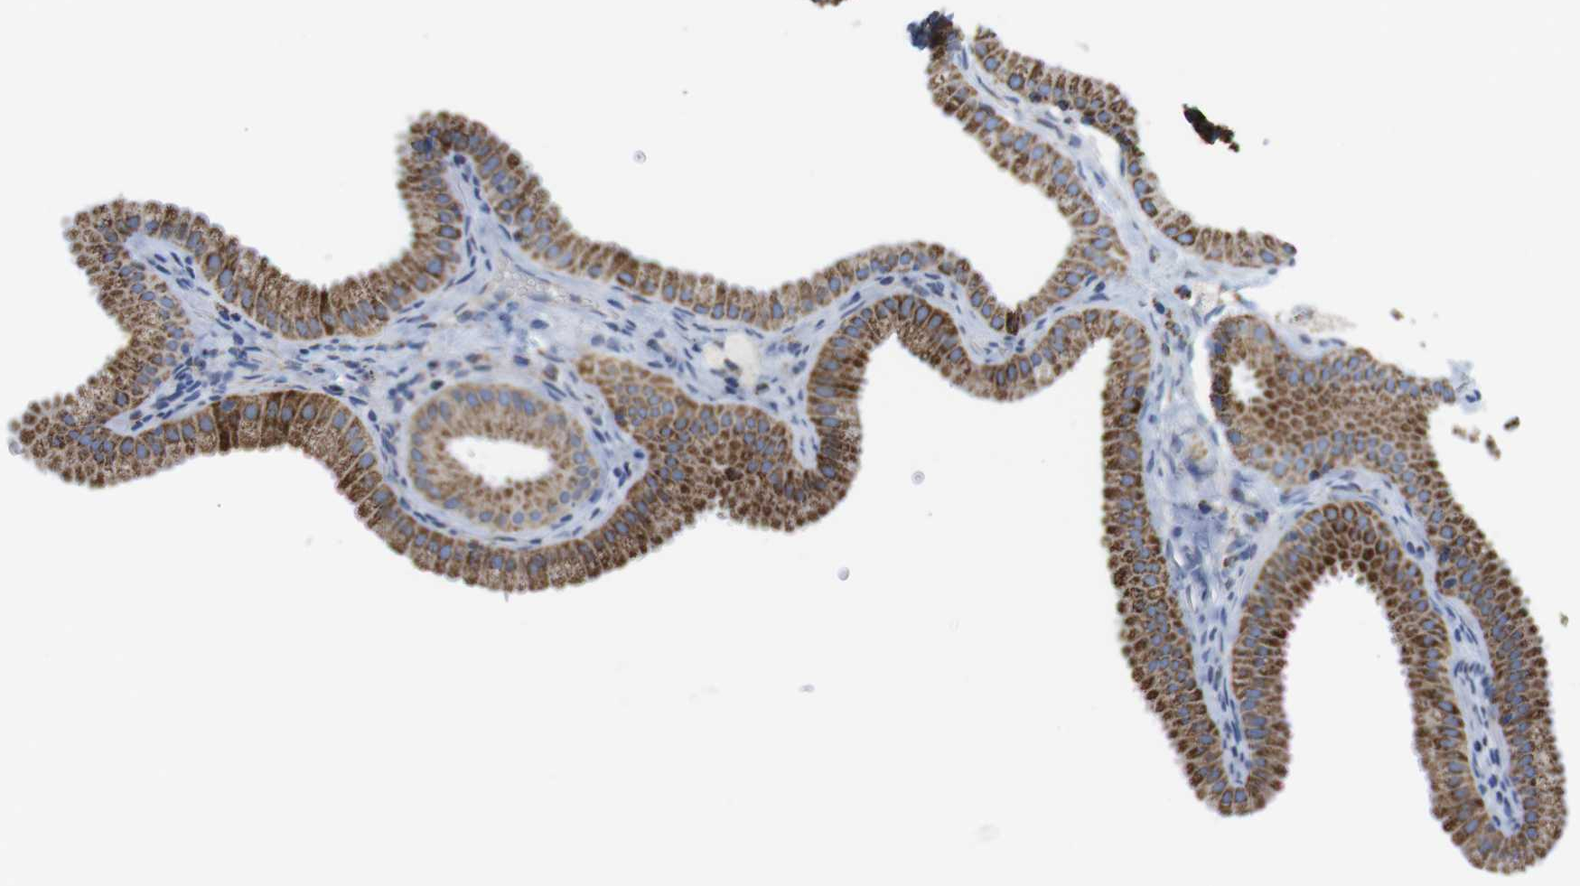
{"staining": {"intensity": "moderate", "quantity": ">75%", "location": "cytoplasmic/membranous"}, "tissue": "gallbladder", "cell_type": "Glandular cells", "image_type": "normal", "snomed": [{"axis": "morphology", "description": "Normal tissue, NOS"}, {"axis": "topography", "description": "Gallbladder"}], "caption": "This is a histology image of immunohistochemistry staining of normal gallbladder, which shows moderate expression in the cytoplasmic/membranous of glandular cells.", "gene": "ATP5PO", "patient": {"sex": "female", "age": 64}}